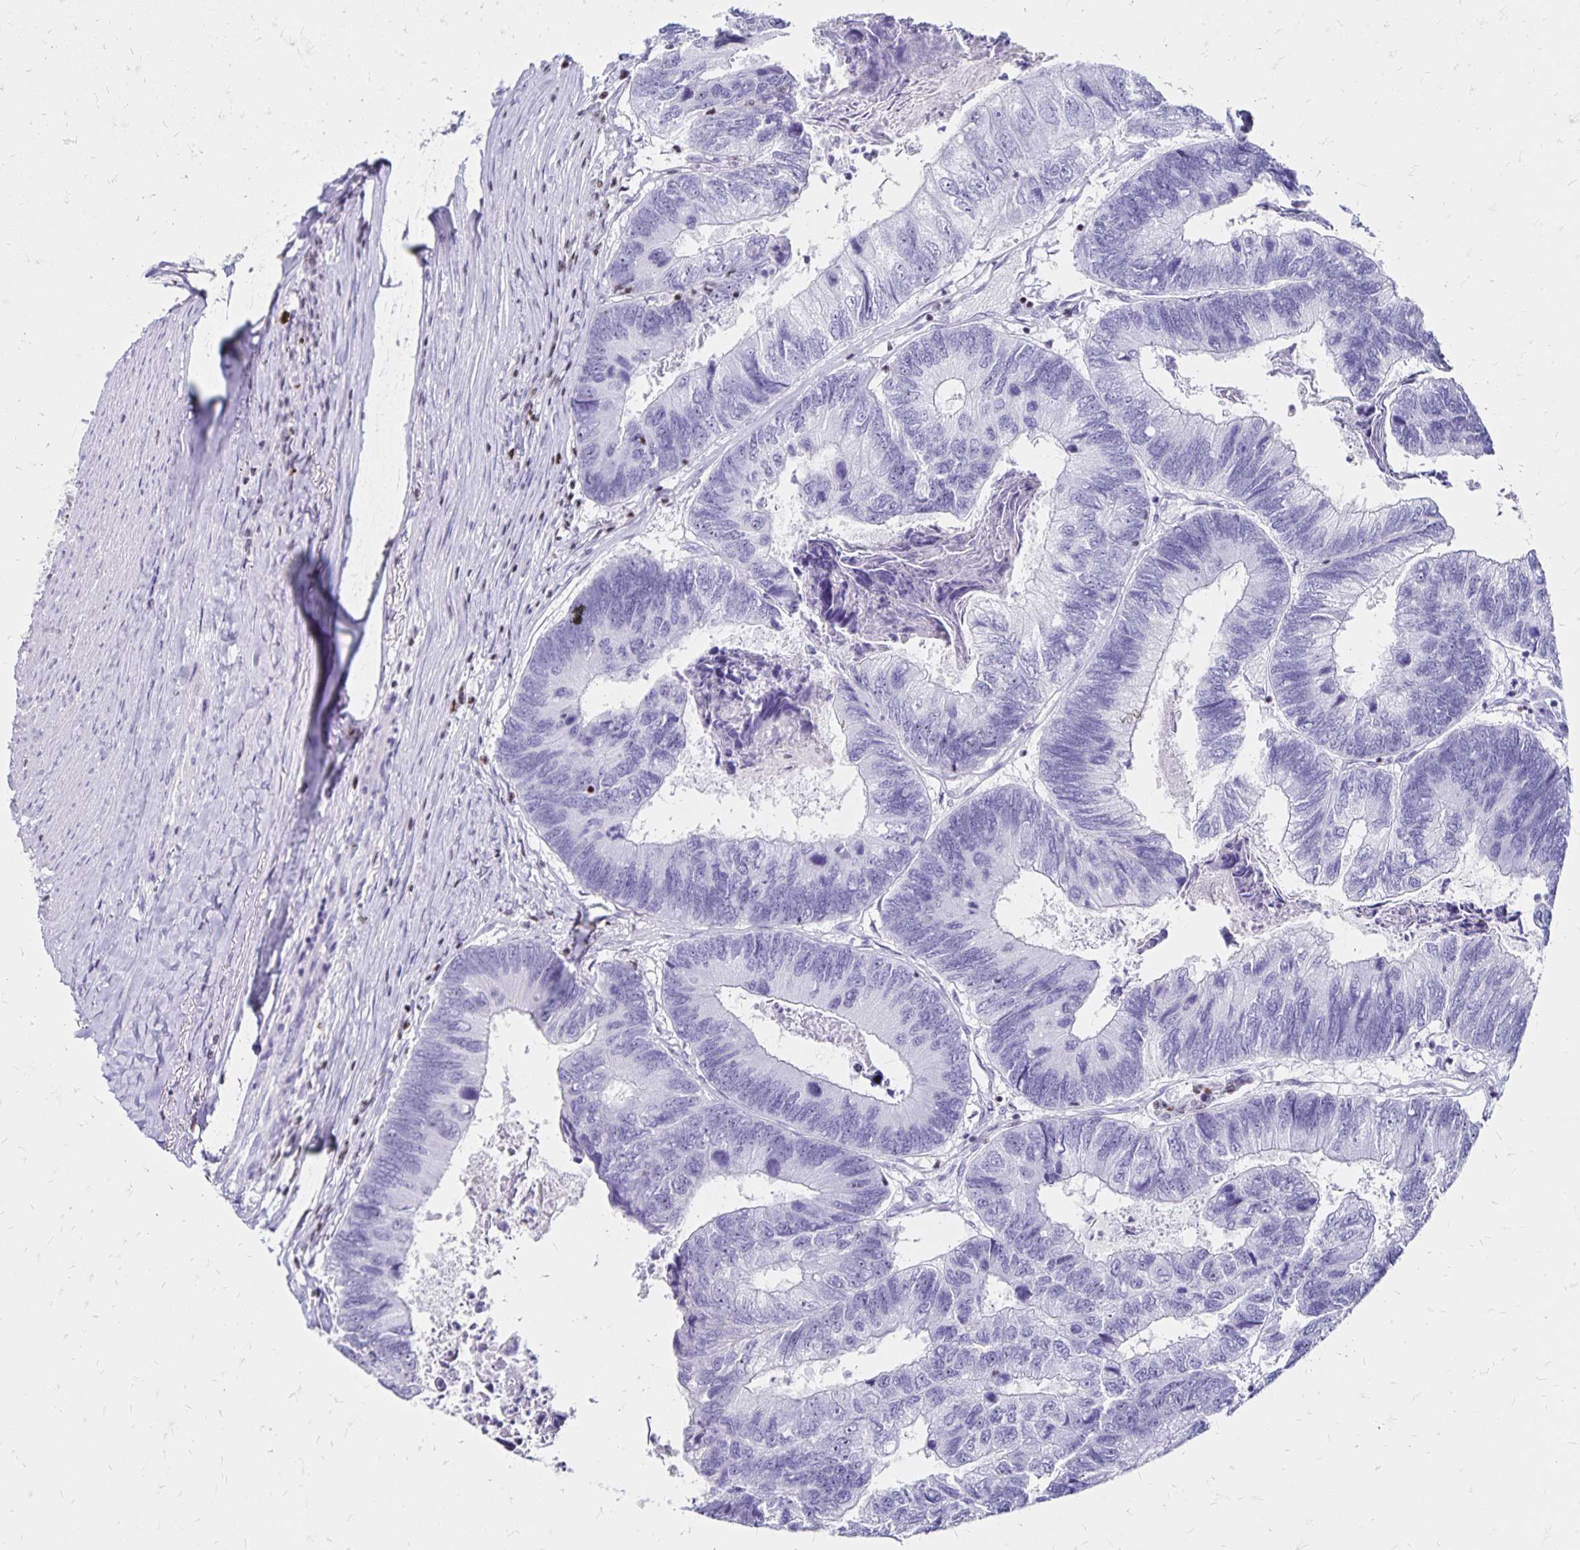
{"staining": {"intensity": "negative", "quantity": "none", "location": "none"}, "tissue": "colorectal cancer", "cell_type": "Tumor cells", "image_type": "cancer", "snomed": [{"axis": "morphology", "description": "Adenocarcinoma, NOS"}, {"axis": "topography", "description": "Colon"}], "caption": "Immunohistochemistry (IHC) of human colorectal cancer (adenocarcinoma) displays no positivity in tumor cells.", "gene": "IKZF1", "patient": {"sex": "female", "age": 67}}